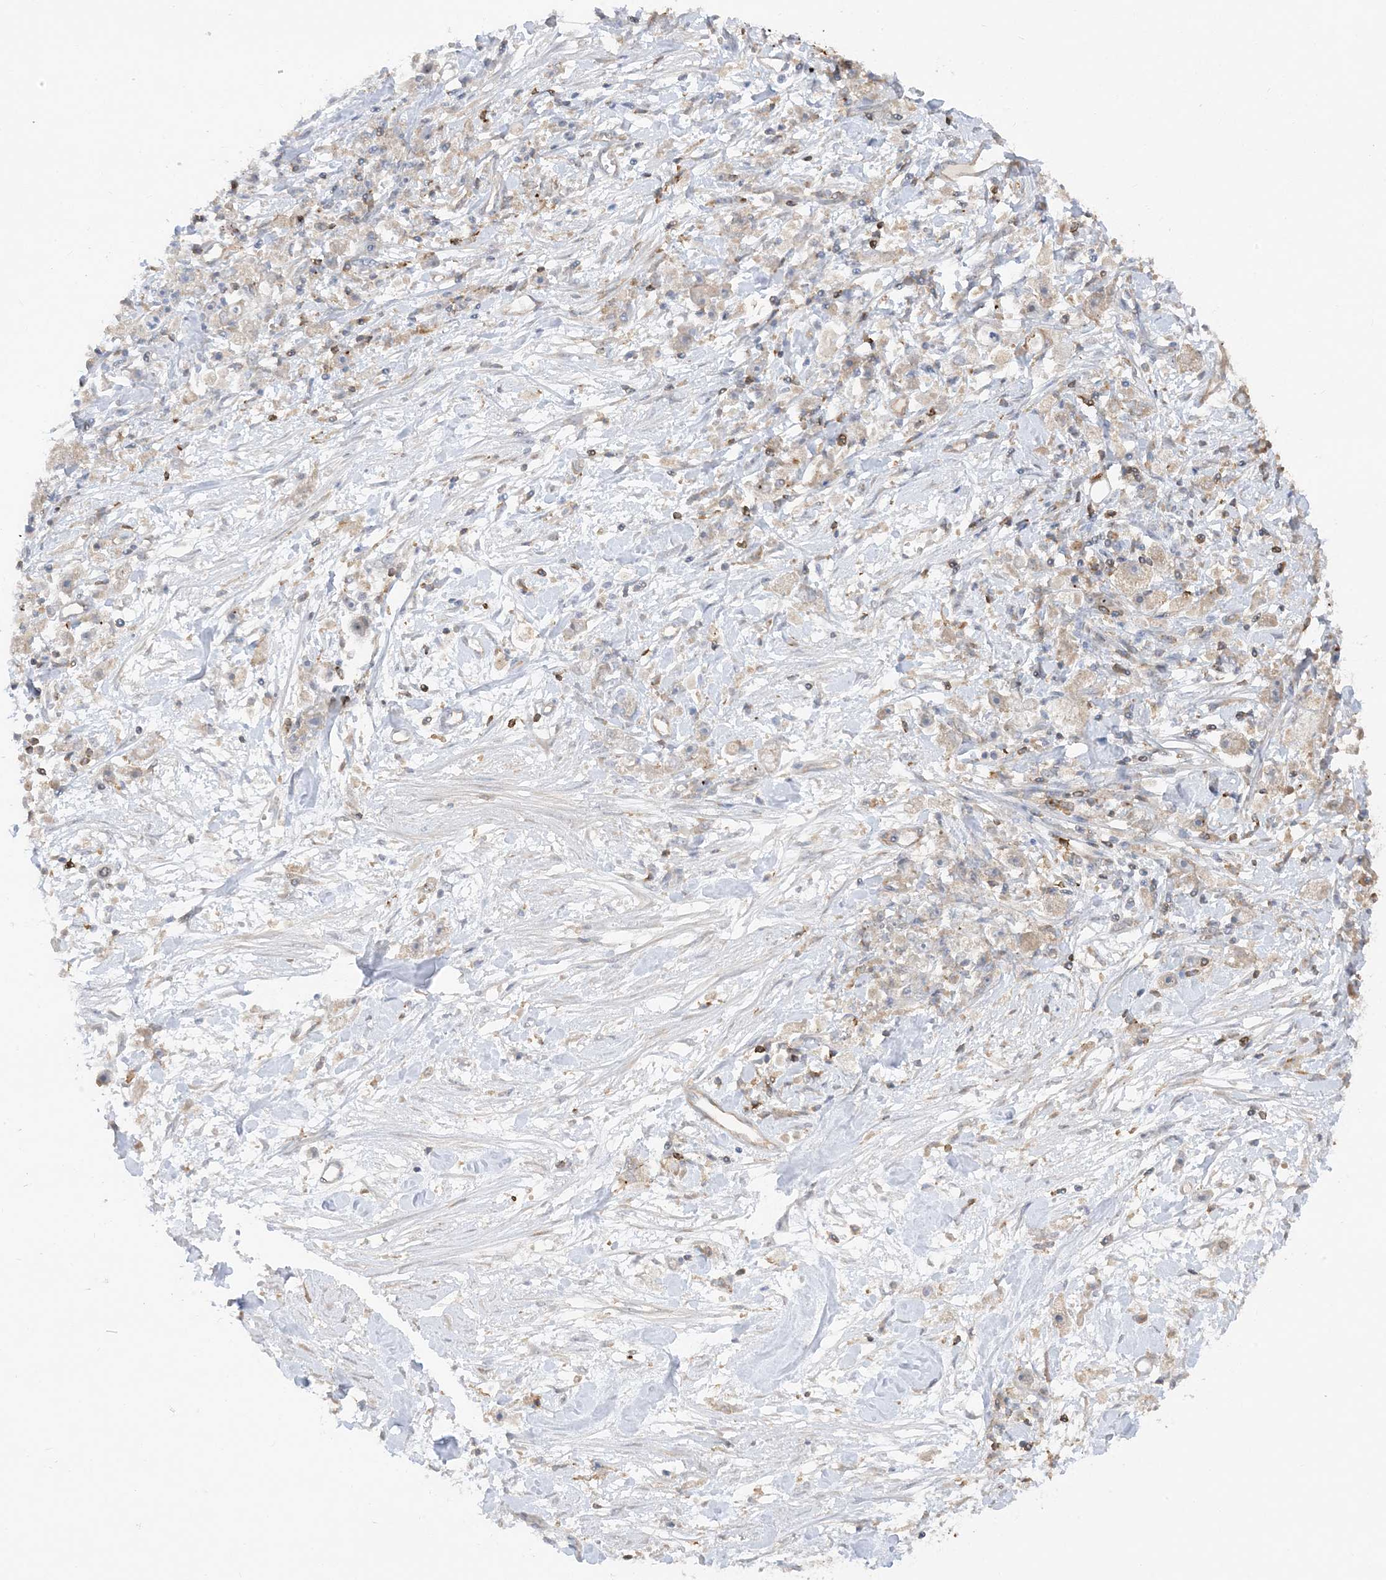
{"staining": {"intensity": "weak", "quantity": "<25%", "location": "cytoplasmic/membranous"}, "tissue": "stomach cancer", "cell_type": "Tumor cells", "image_type": "cancer", "snomed": [{"axis": "morphology", "description": "Adenocarcinoma, NOS"}, {"axis": "topography", "description": "Stomach"}], "caption": "Protein analysis of stomach cancer (adenocarcinoma) displays no significant staining in tumor cells.", "gene": "PHACTR2", "patient": {"sex": "female", "age": 59}}